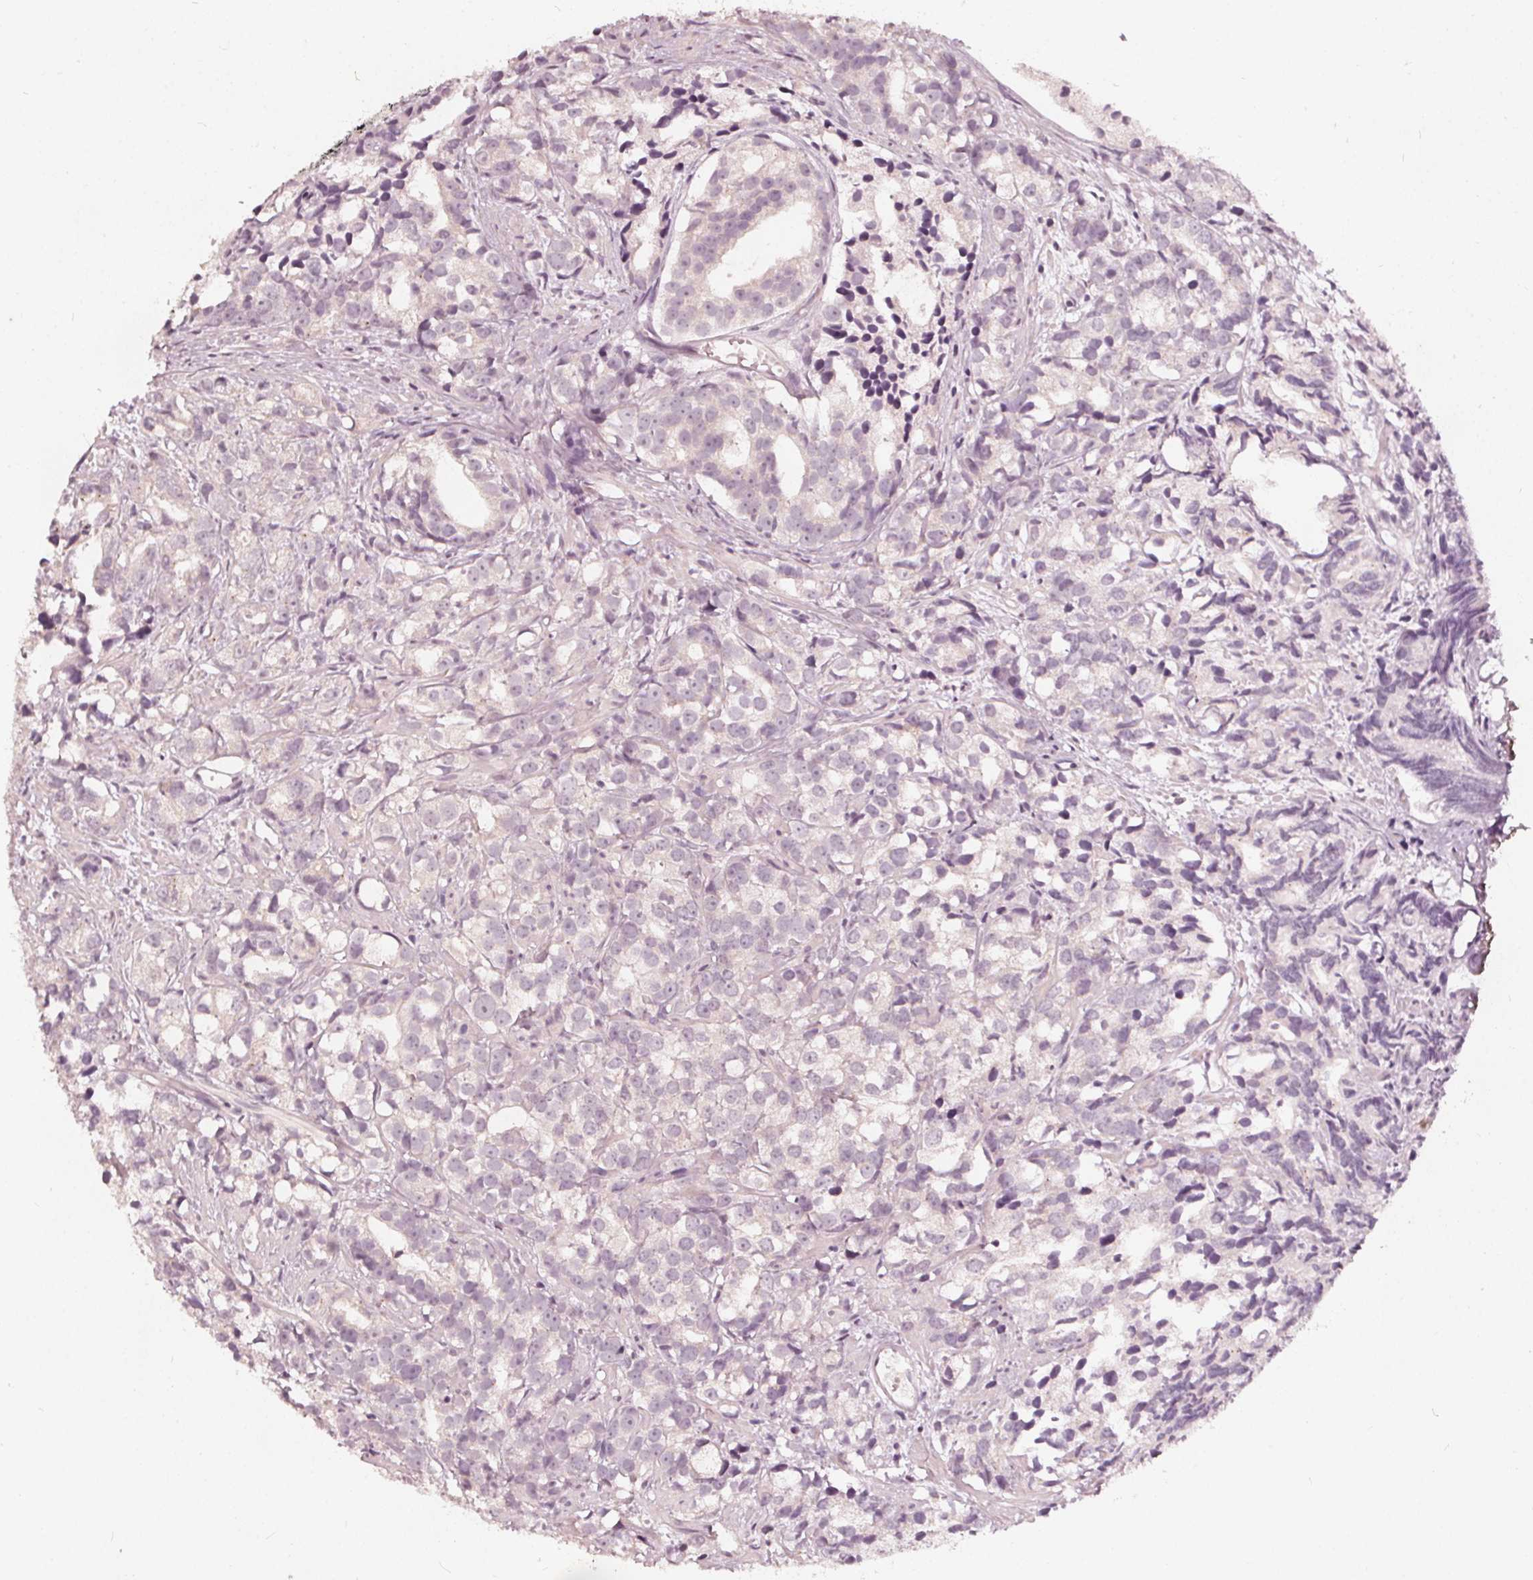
{"staining": {"intensity": "negative", "quantity": "none", "location": "none"}, "tissue": "prostate cancer", "cell_type": "Tumor cells", "image_type": "cancer", "snomed": [{"axis": "morphology", "description": "Adenocarcinoma, High grade"}, {"axis": "topography", "description": "Prostate"}], "caption": "Prostate cancer was stained to show a protein in brown. There is no significant positivity in tumor cells.", "gene": "NPC1L1", "patient": {"sex": "male", "age": 79}}